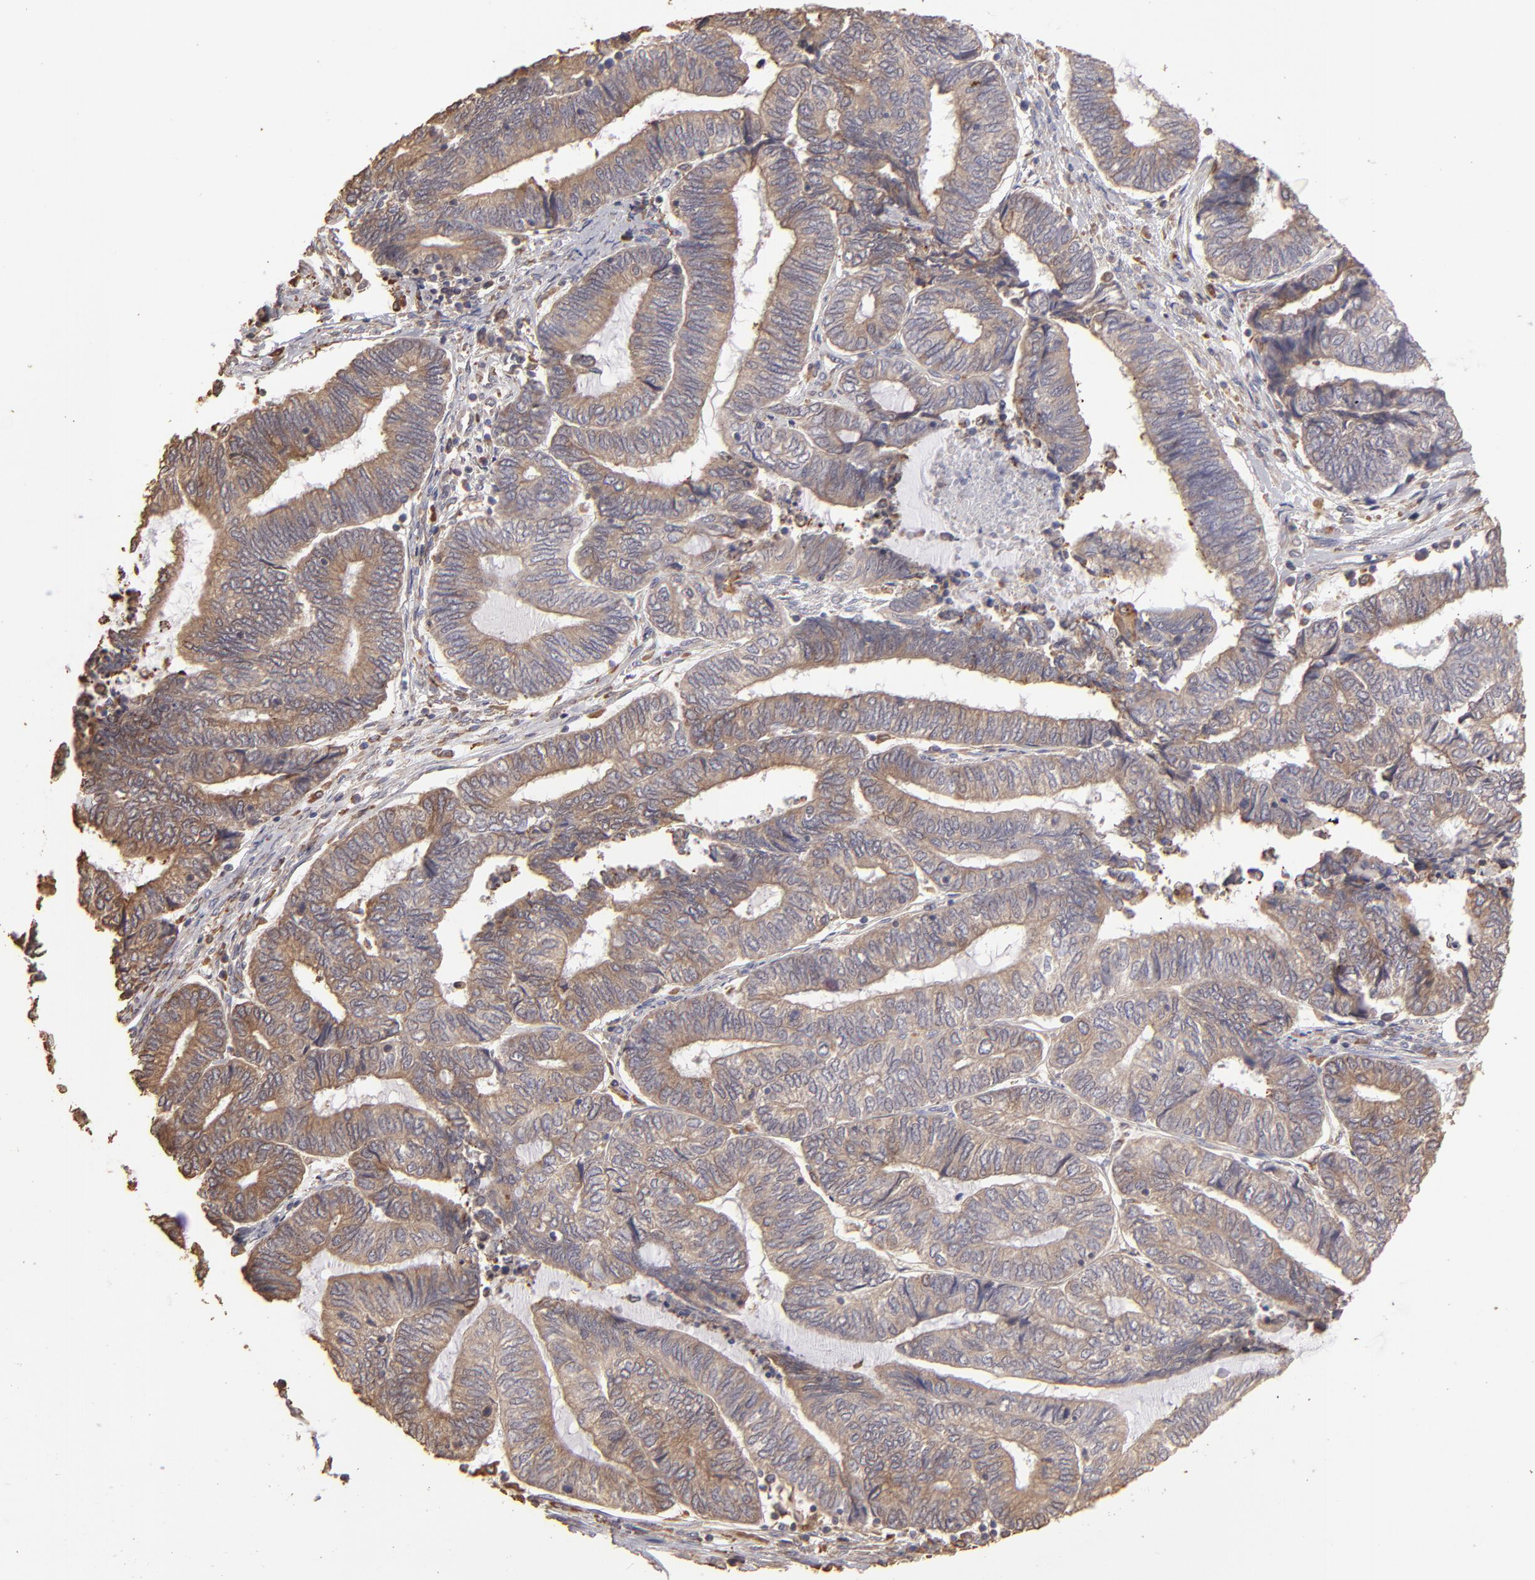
{"staining": {"intensity": "moderate", "quantity": ">75%", "location": "cytoplasmic/membranous"}, "tissue": "endometrial cancer", "cell_type": "Tumor cells", "image_type": "cancer", "snomed": [{"axis": "morphology", "description": "Adenocarcinoma, NOS"}, {"axis": "topography", "description": "Uterus"}, {"axis": "topography", "description": "Endometrium"}], "caption": "A histopathology image of human endometrial cancer stained for a protein shows moderate cytoplasmic/membranous brown staining in tumor cells. Nuclei are stained in blue.", "gene": "CALR", "patient": {"sex": "female", "age": 70}}